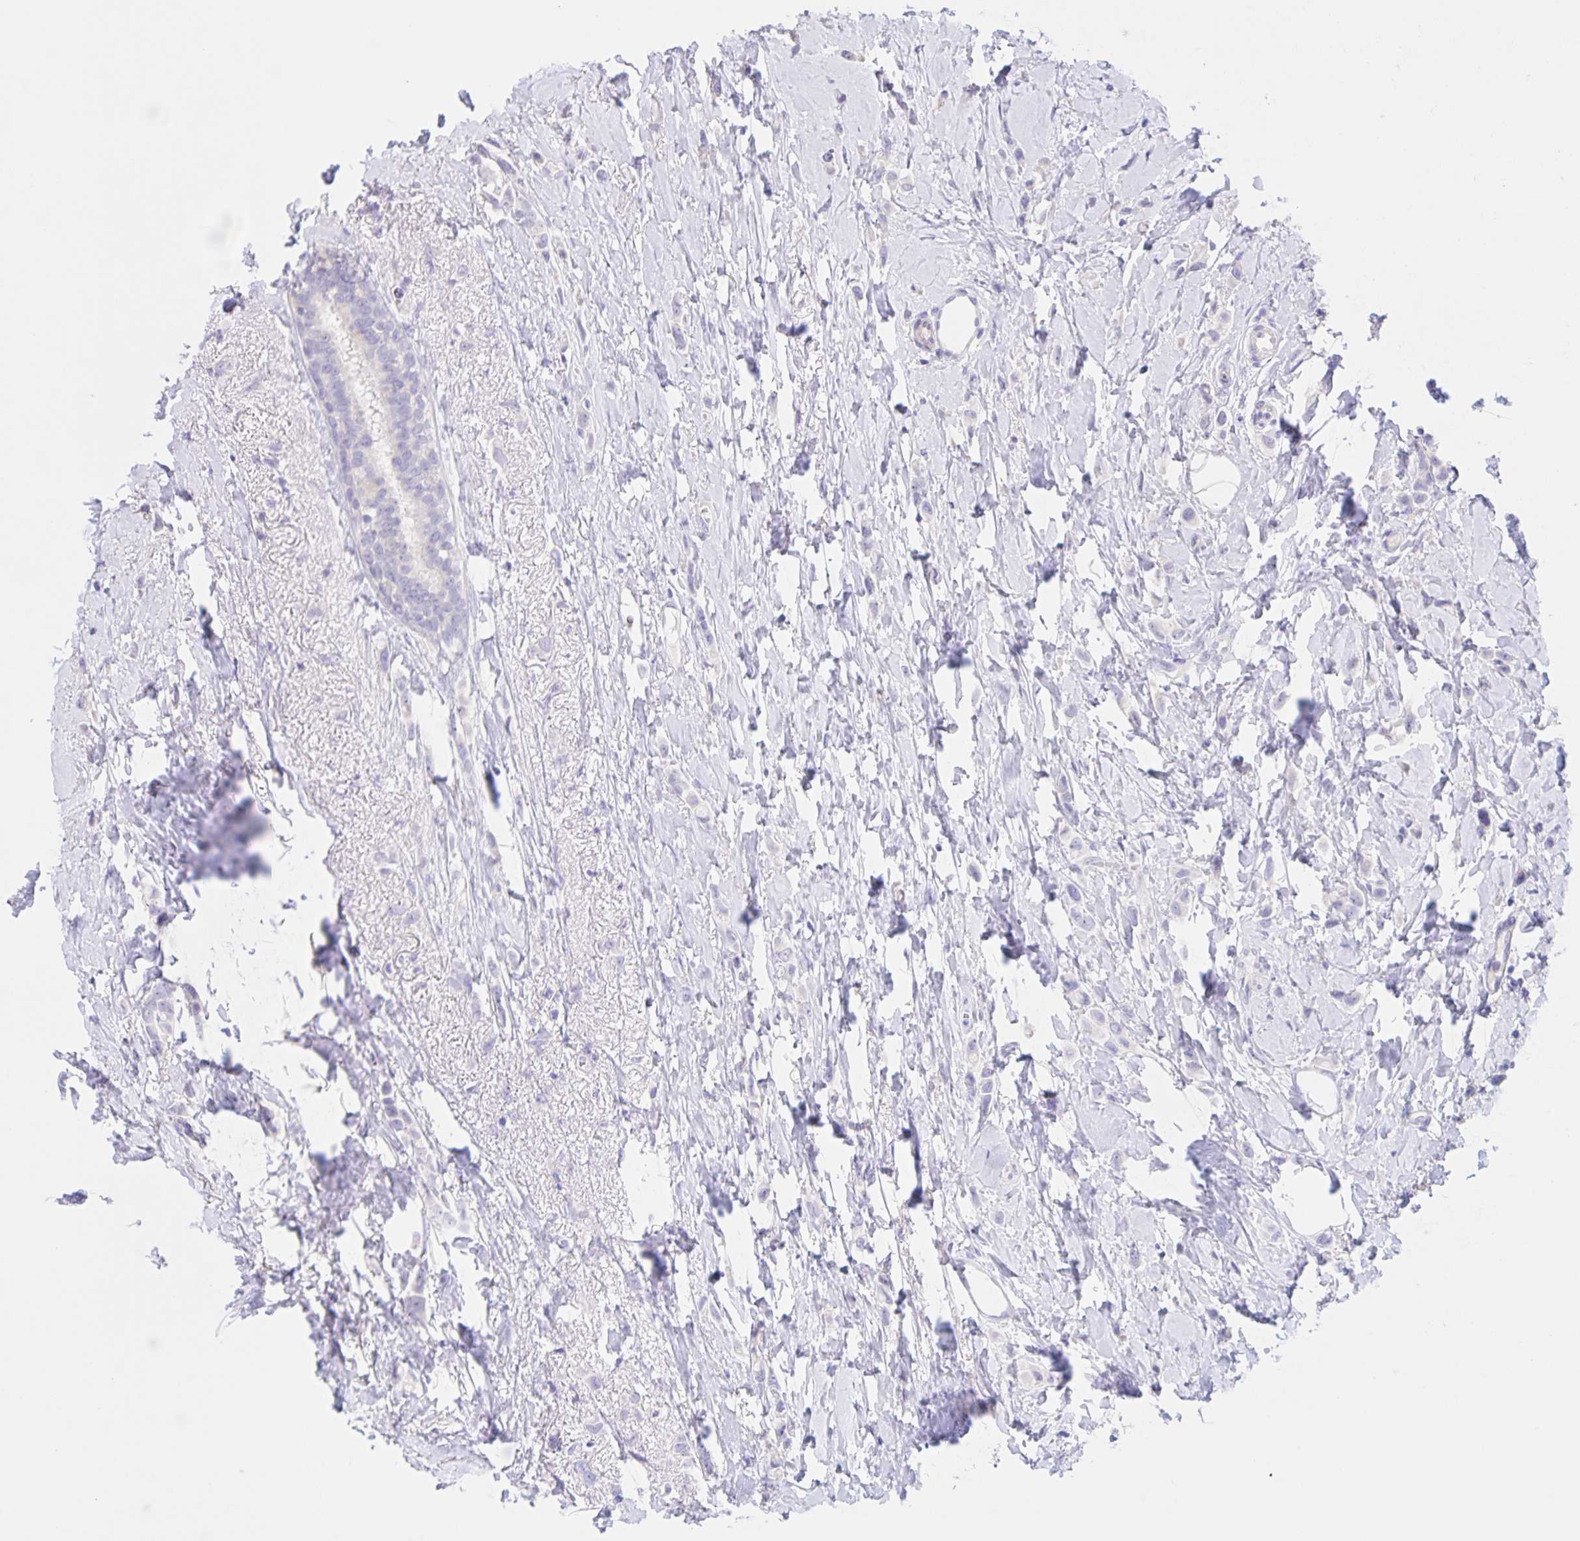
{"staining": {"intensity": "negative", "quantity": "none", "location": "none"}, "tissue": "breast cancer", "cell_type": "Tumor cells", "image_type": "cancer", "snomed": [{"axis": "morphology", "description": "Lobular carcinoma"}, {"axis": "topography", "description": "Breast"}], "caption": "Breast lobular carcinoma was stained to show a protein in brown. There is no significant staining in tumor cells.", "gene": "DMGDH", "patient": {"sex": "female", "age": 66}}